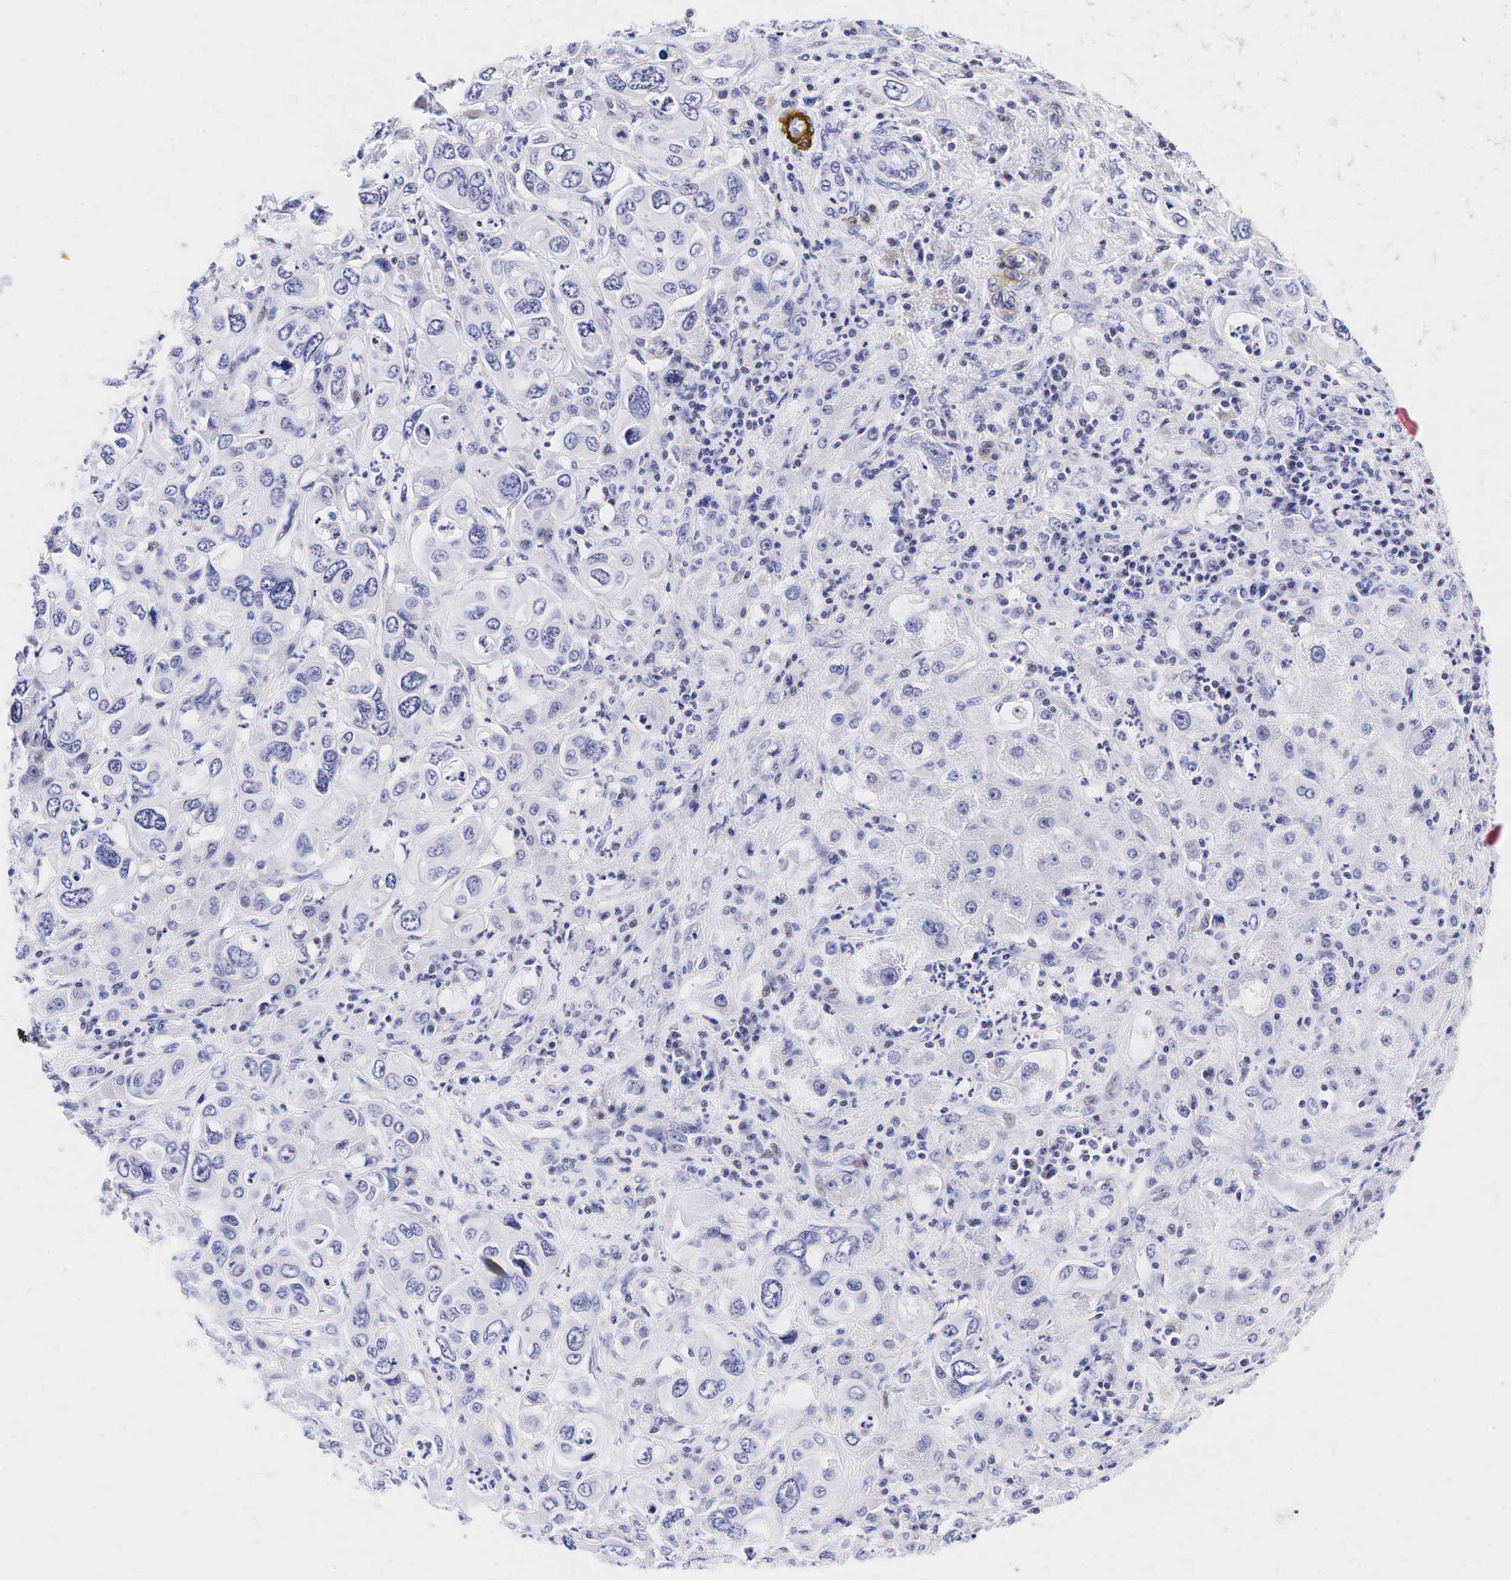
{"staining": {"intensity": "negative", "quantity": "none", "location": "none"}, "tissue": "liver cancer", "cell_type": "Tumor cells", "image_type": "cancer", "snomed": [{"axis": "morphology", "description": "Cholangiocarcinoma"}, {"axis": "topography", "description": "Liver"}], "caption": "An image of human liver cancer is negative for staining in tumor cells. The staining was performed using DAB (3,3'-diaminobenzidine) to visualize the protein expression in brown, while the nuclei were stained in blue with hematoxylin (Magnification: 20x).", "gene": "CALD1", "patient": {"sex": "female", "age": 79}}